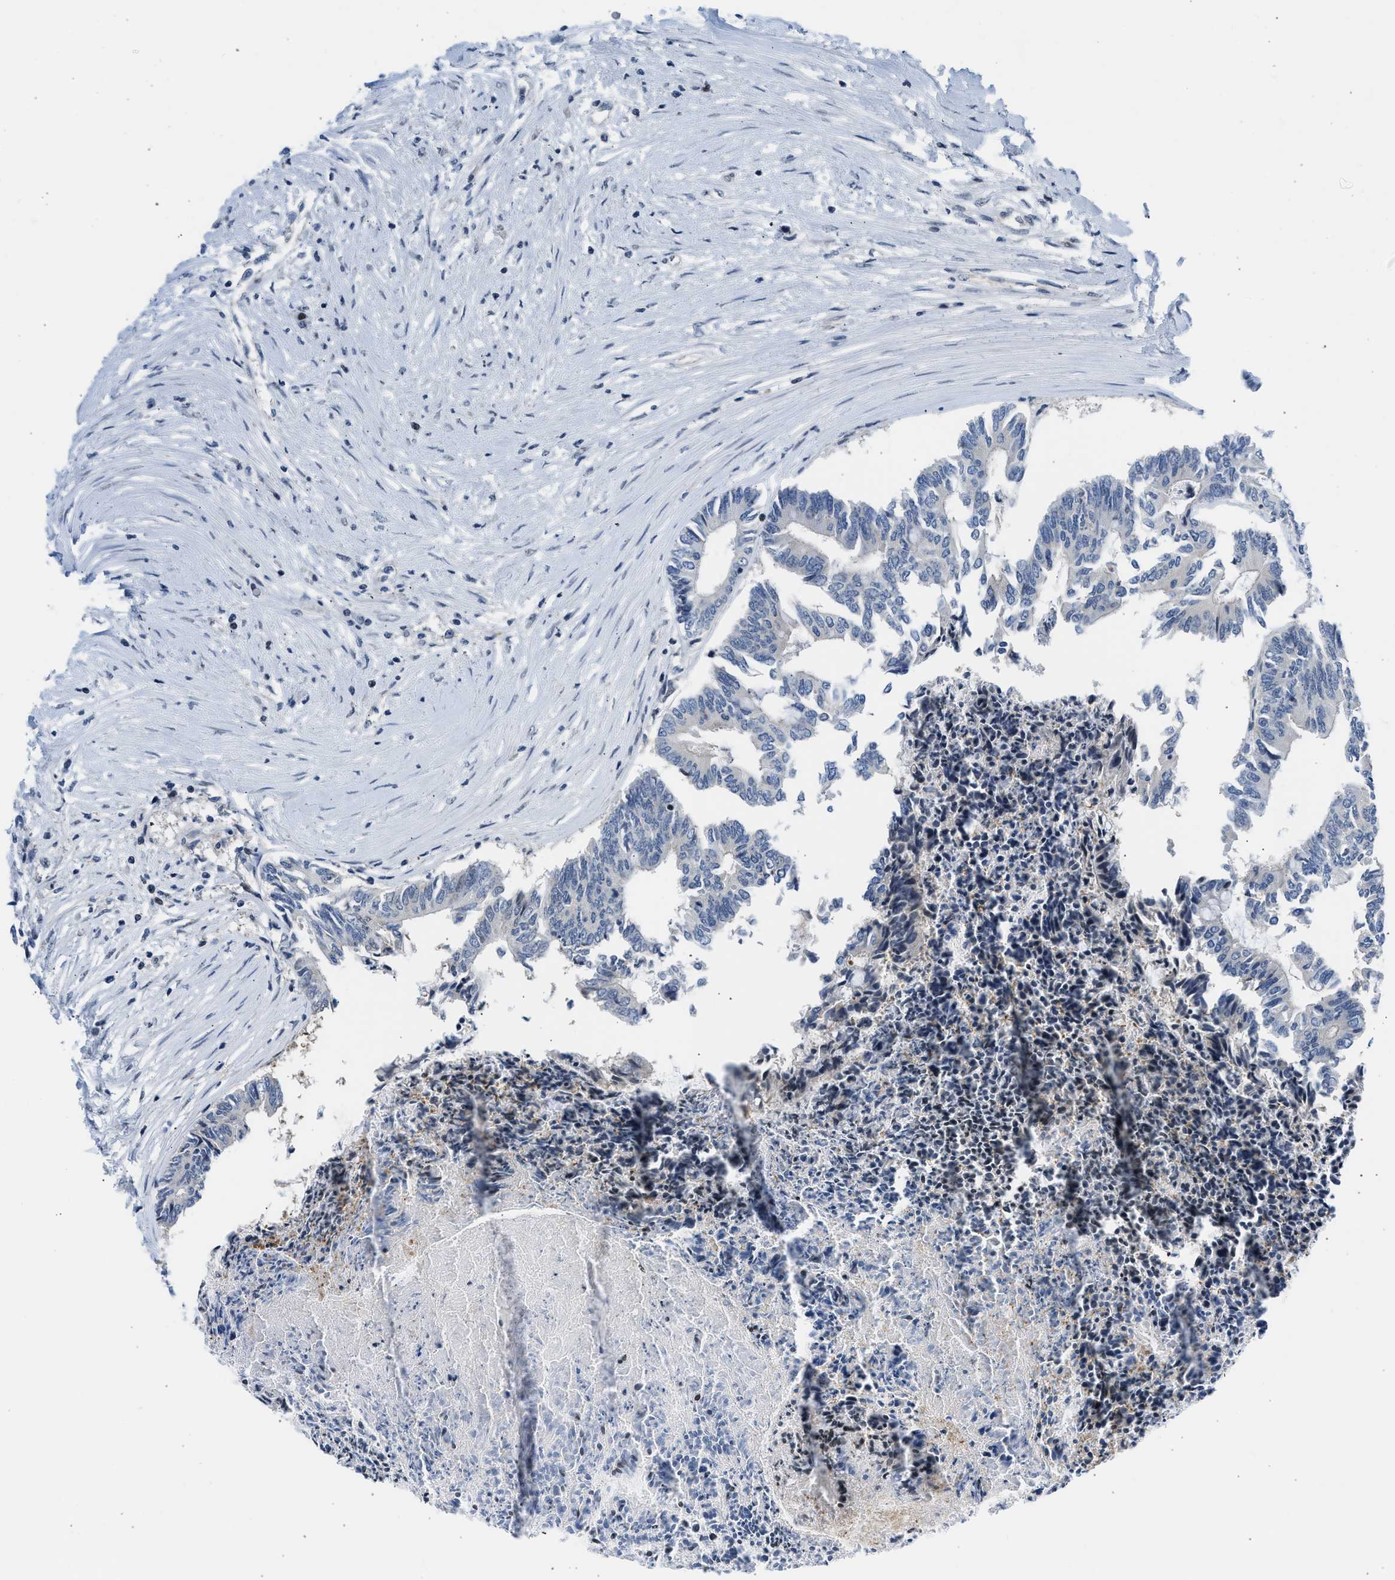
{"staining": {"intensity": "weak", "quantity": "<25%", "location": "nuclear"}, "tissue": "colorectal cancer", "cell_type": "Tumor cells", "image_type": "cancer", "snomed": [{"axis": "morphology", "description": "Adenocarcinoma, NOS"}, {"axis": "topography", "description": "Rectum"}], "caption": "High power microscopy histopathology image of an immunohistochemistry (IHC) histopathology image of colorectal cancer (adenocarcinoma), revealing no significant staining in tumor cells.", "gene": "OLIG3", "patient": {"sex": "male", "age": 63}}